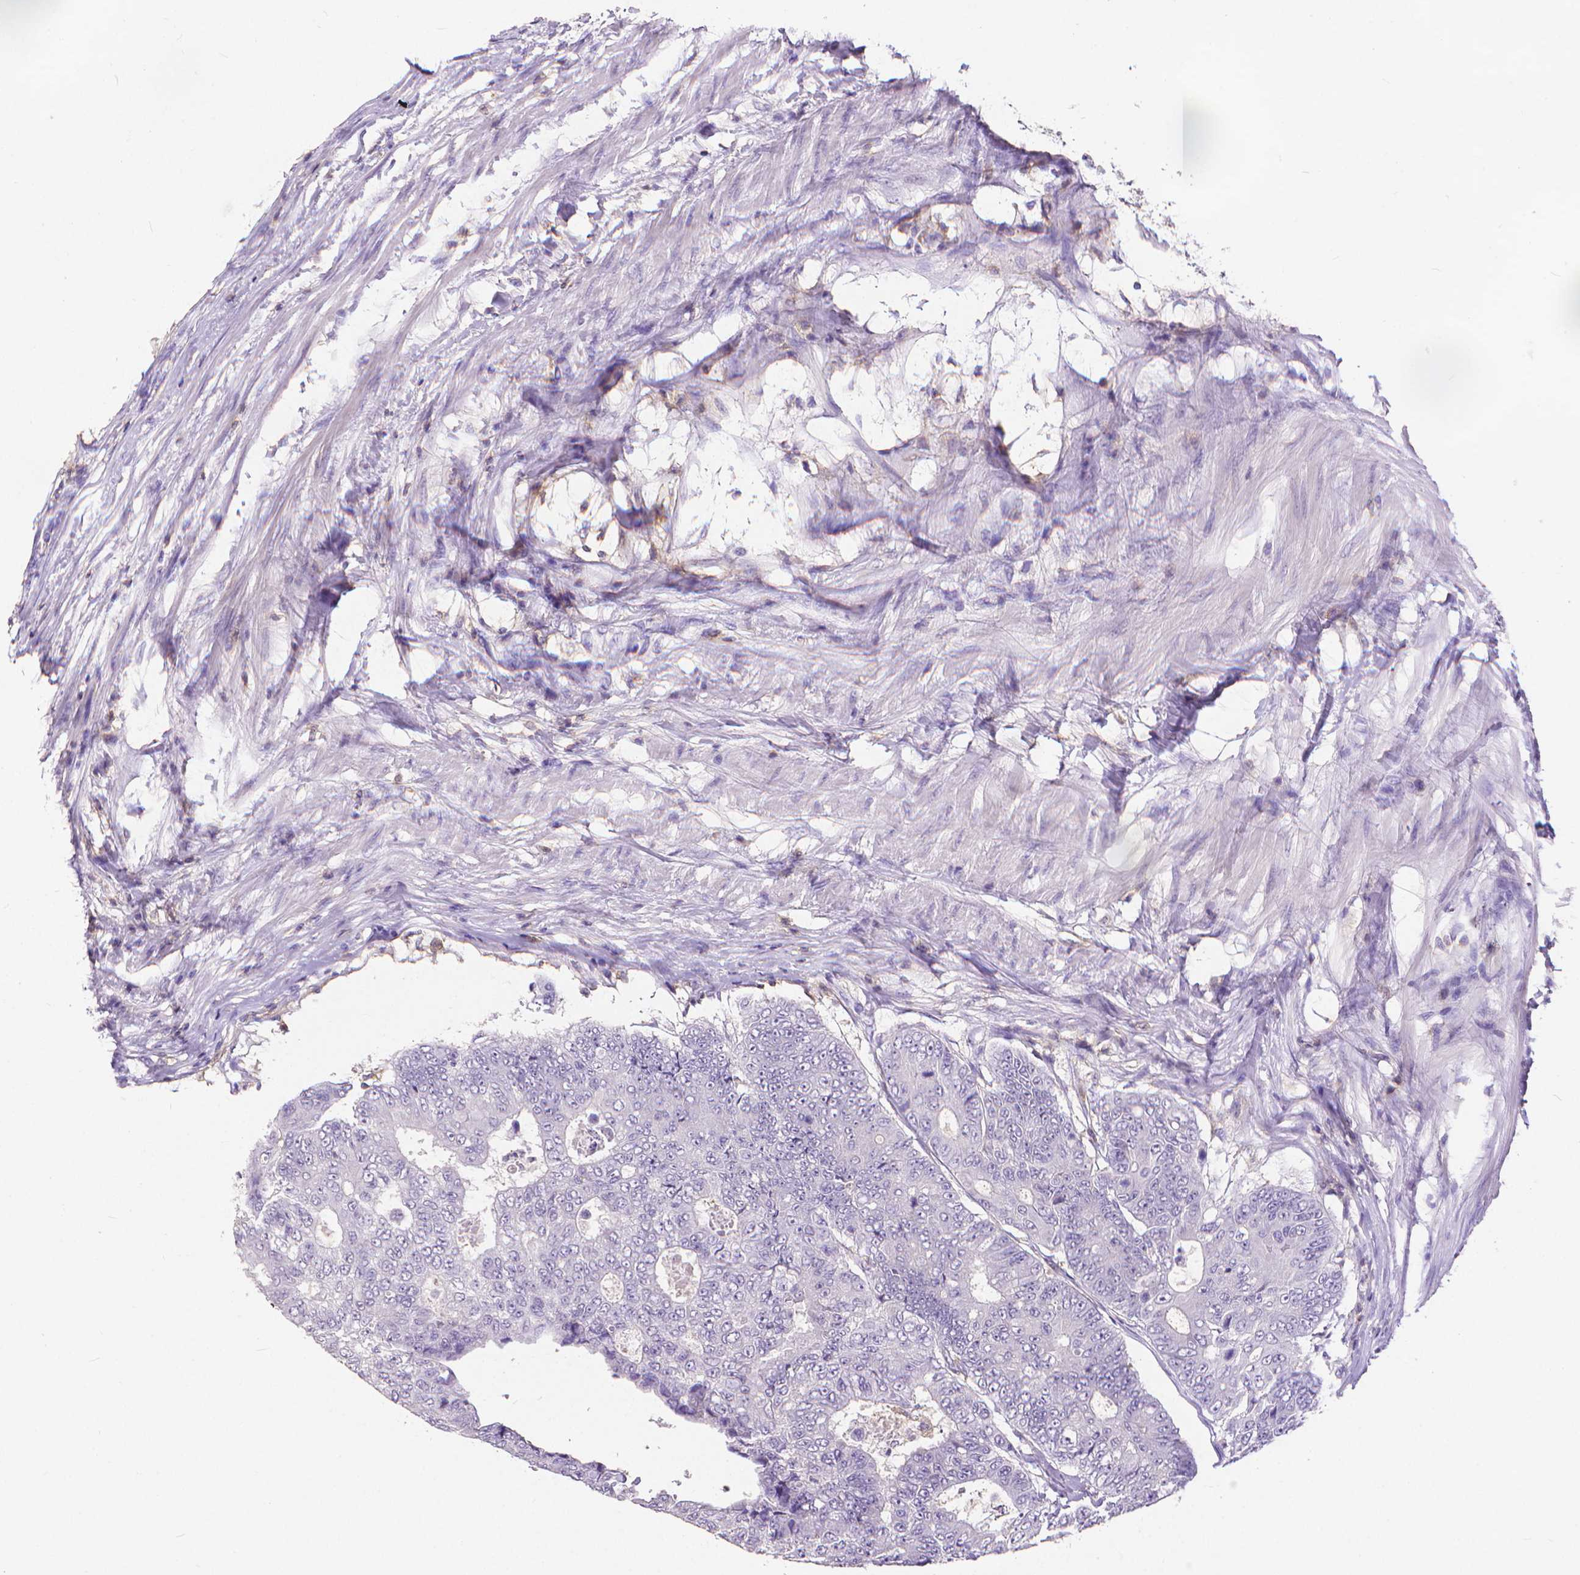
{"staining": {"intensity": "negative", "quantity": "none", "location": "none"}, "tissue": "colorectal cancer", "cell_type": "Tumor cells", "image_type": "cancer", "snomed": [{"axis": "morphology", "description": "Adenocarcinoma, NOS"}, {"axis": "topography", "description": "Colon"}], "caption": "Immunohistochemical staining of human colorectal cancer (adenocarcinoma) shows no significant staining in tumor cells.", "gene": "CD4", "patient": {"sex": "female", "age": 48}}